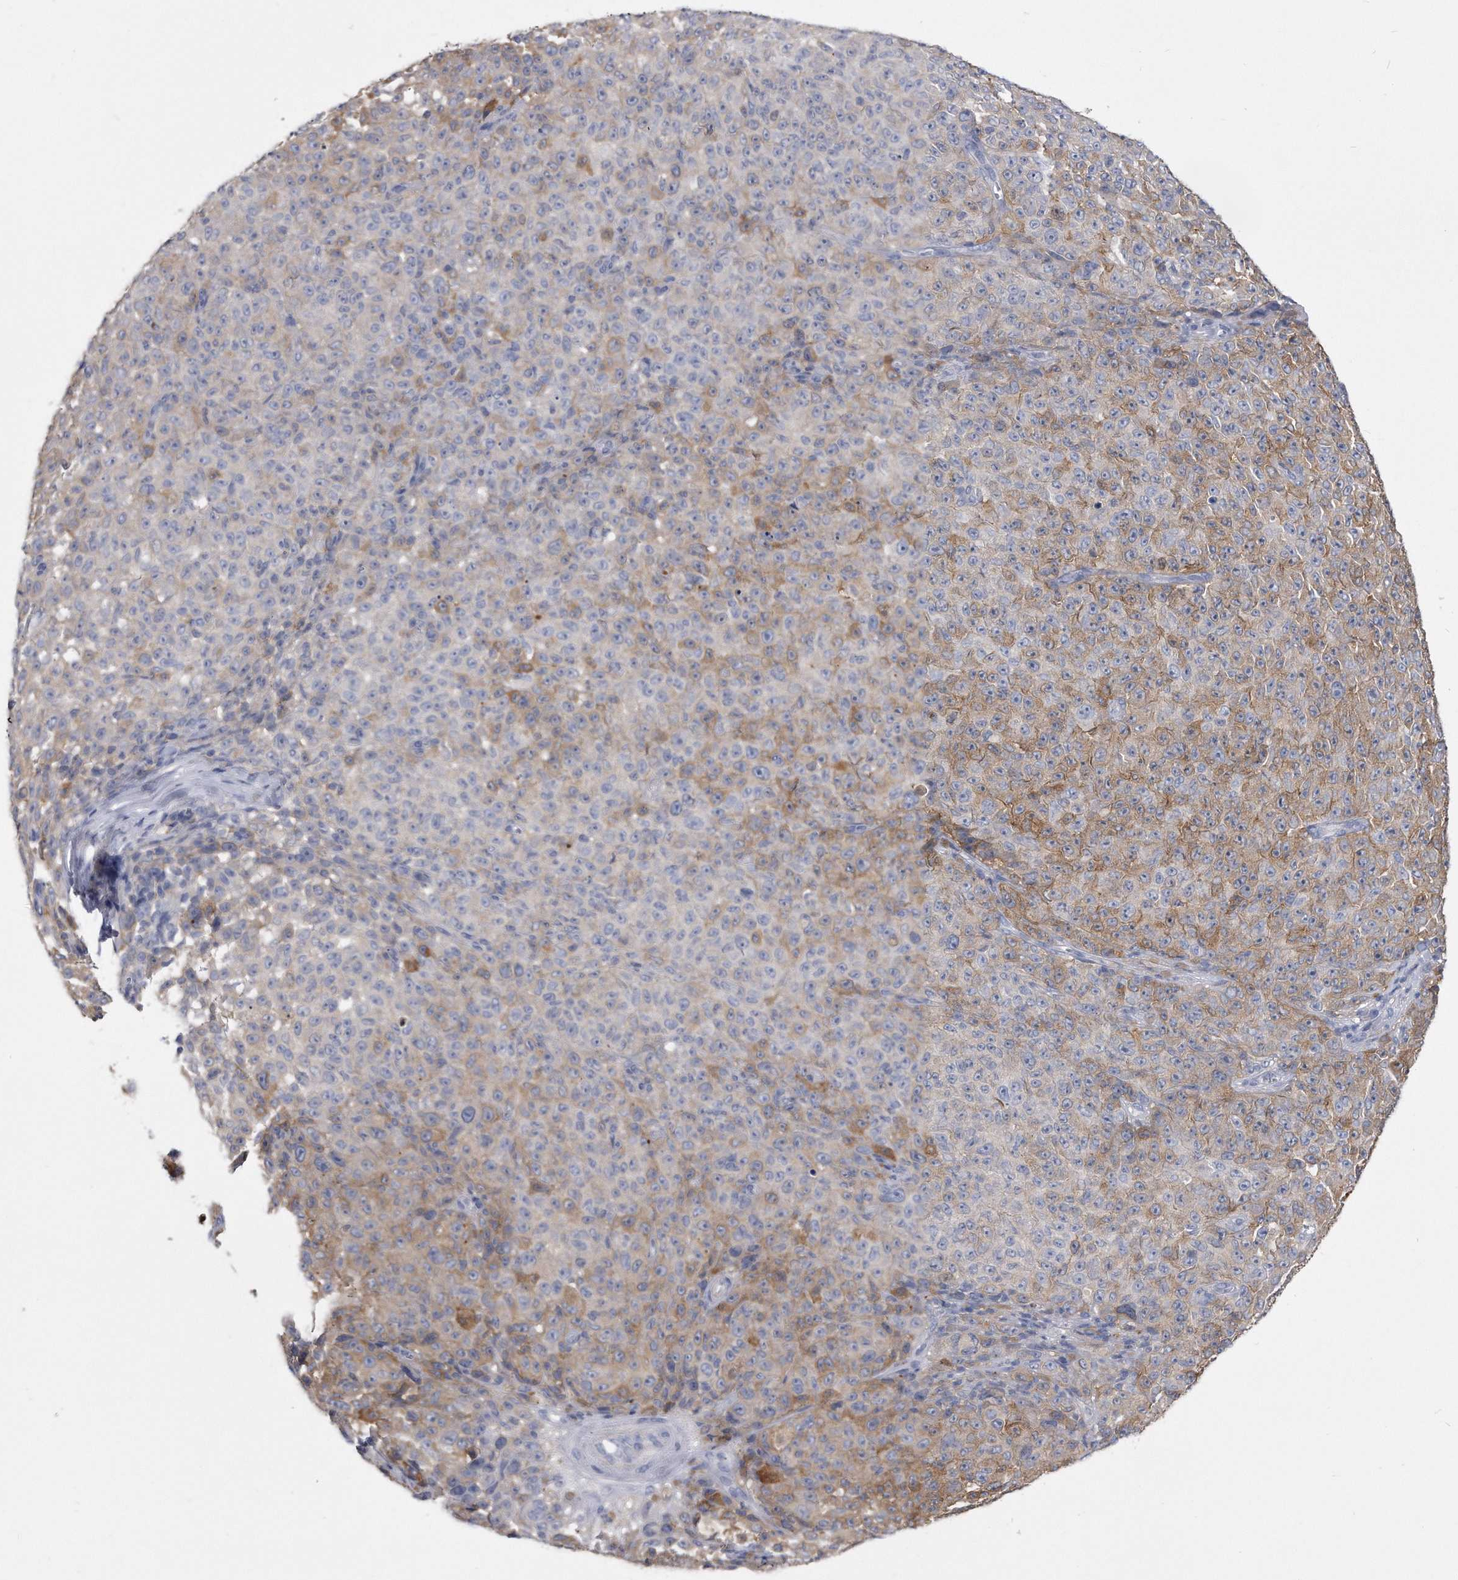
{"staining": {"intensity": "moderate", "quantity": "25%-75%", "location": "cytoplasmic/membranous"}, "tissue": "melanoma", "cell_type": "Tumor cells", "image_type": "cancer", "snomed": [{"axis": "morphology", "description": "Malignant melanoma, NOS"}, {"axis": "topography", "description": "Skin"}], "caption": "Immunohistochemical staining of human melanoma displays medium levels of moderate cytoplasmic/membranous staining in about 25%-75% of tumor cells. (DAB (3,3'-diaminobenzidine) = brown stain, brightfield microscopy at high magnification).", "gene": "PYGB", "patient": {"sex": "female", "age": 82}}